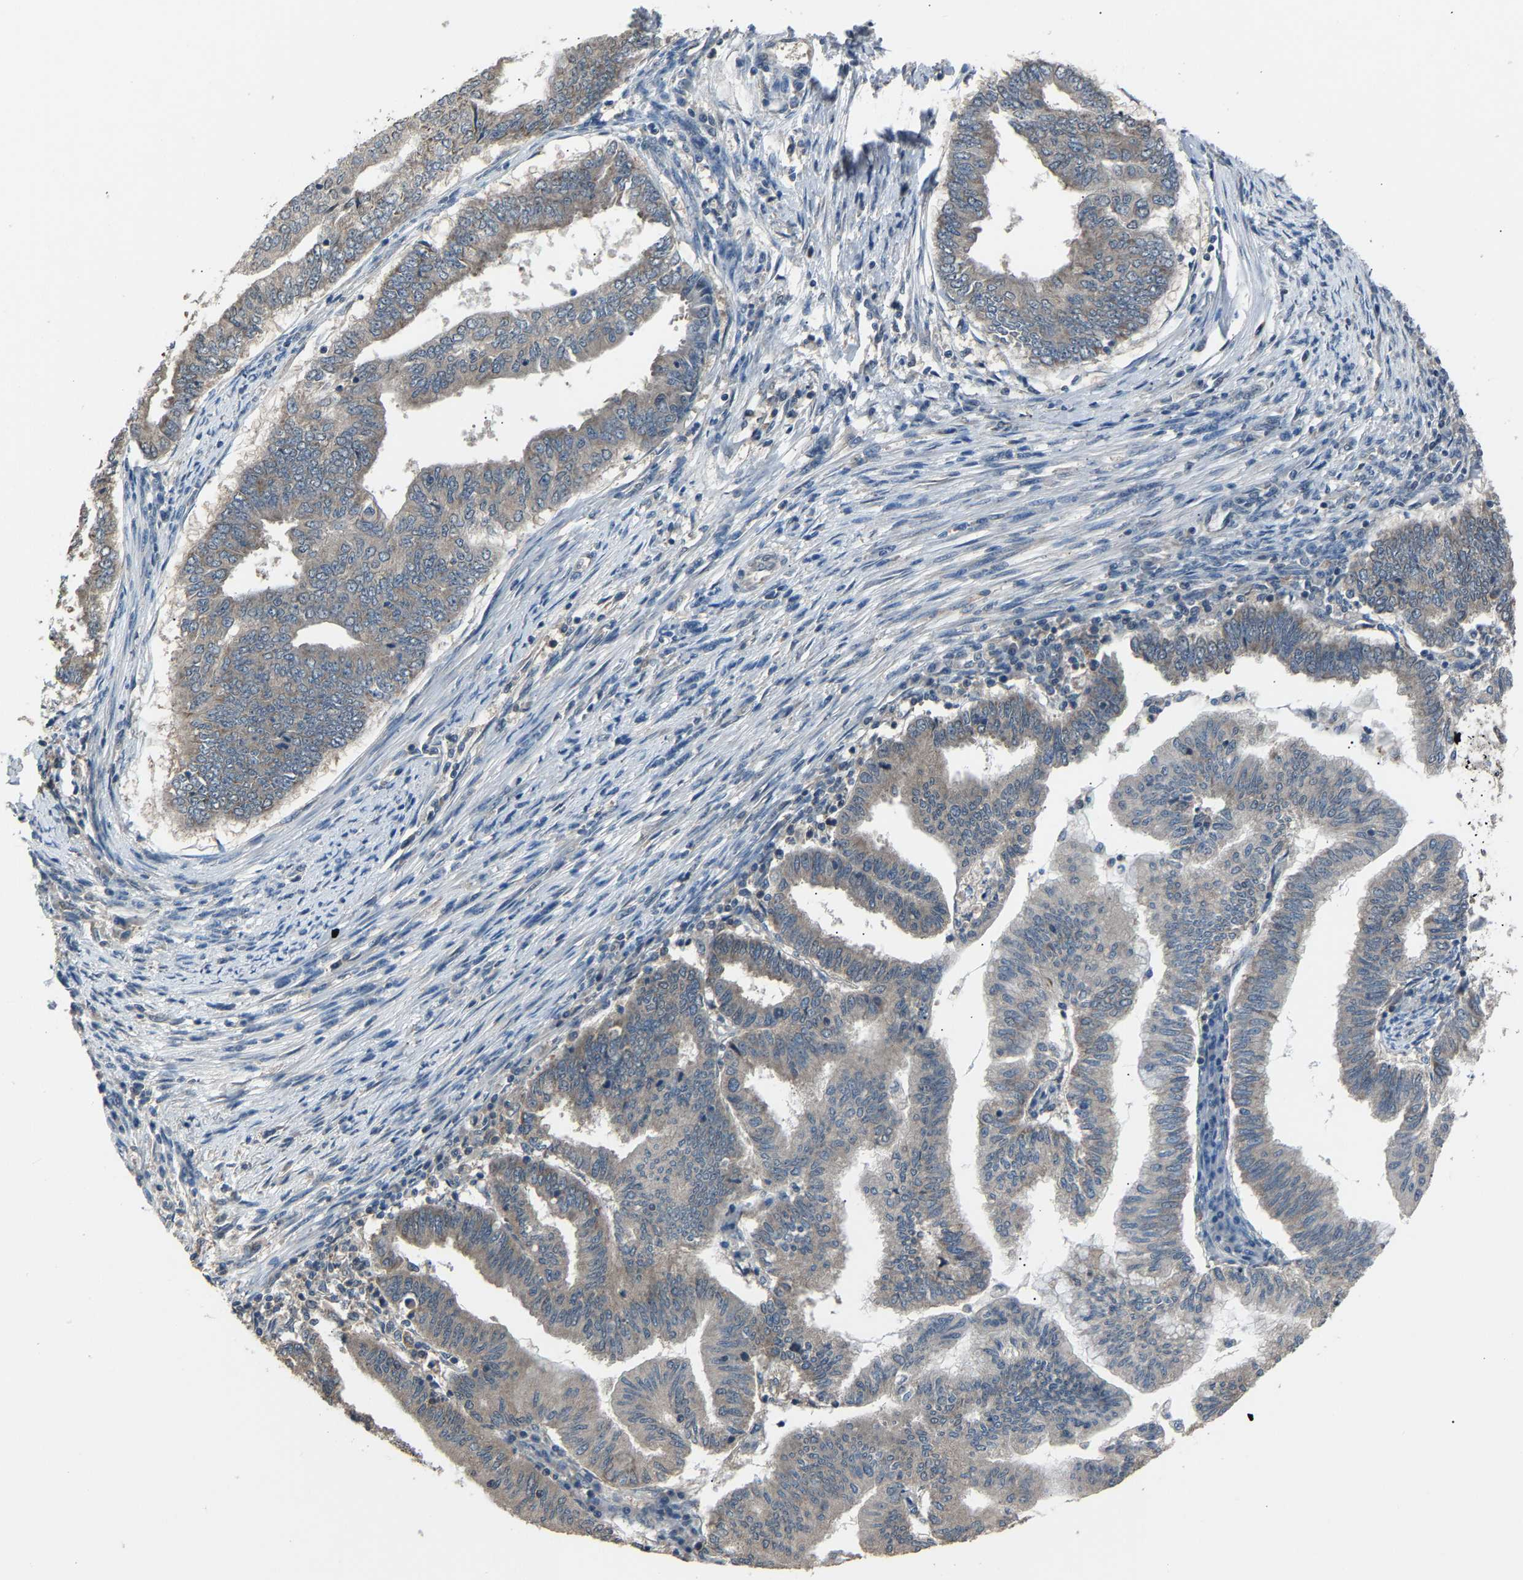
{"staining": {"intensity": "weak", "quantity": "<25%", "location": "cytoplasmic/membranous"}, "tissue": "endometrial cancer", "cell_type": "Tumor cells", "image_type": "cancer", "snomed": [{"axis": "morphology", "description": "Polyp, NOS"}, {"axis": "morphology", "description": "Adenocarcinoma, NOS"}, {"axis": "morphology", "description": "Adenoma, NOS"}, {"axis": "topography", "description": "Endometrium"}], "caption": "High magnification brightfield microscopy of adenoma (endometrial) stained with DAB (brown) and counterstained with hematoxylin (blue): tumor cells show no significant positivity. (Stains: DAB immunohistochemistry (IHC) with hematoxylin counter stain, Microscopy: brightfield microscopy at high magnification).", "gene": "ABCC9", "patient": {"sex": "female", "age": 79}}